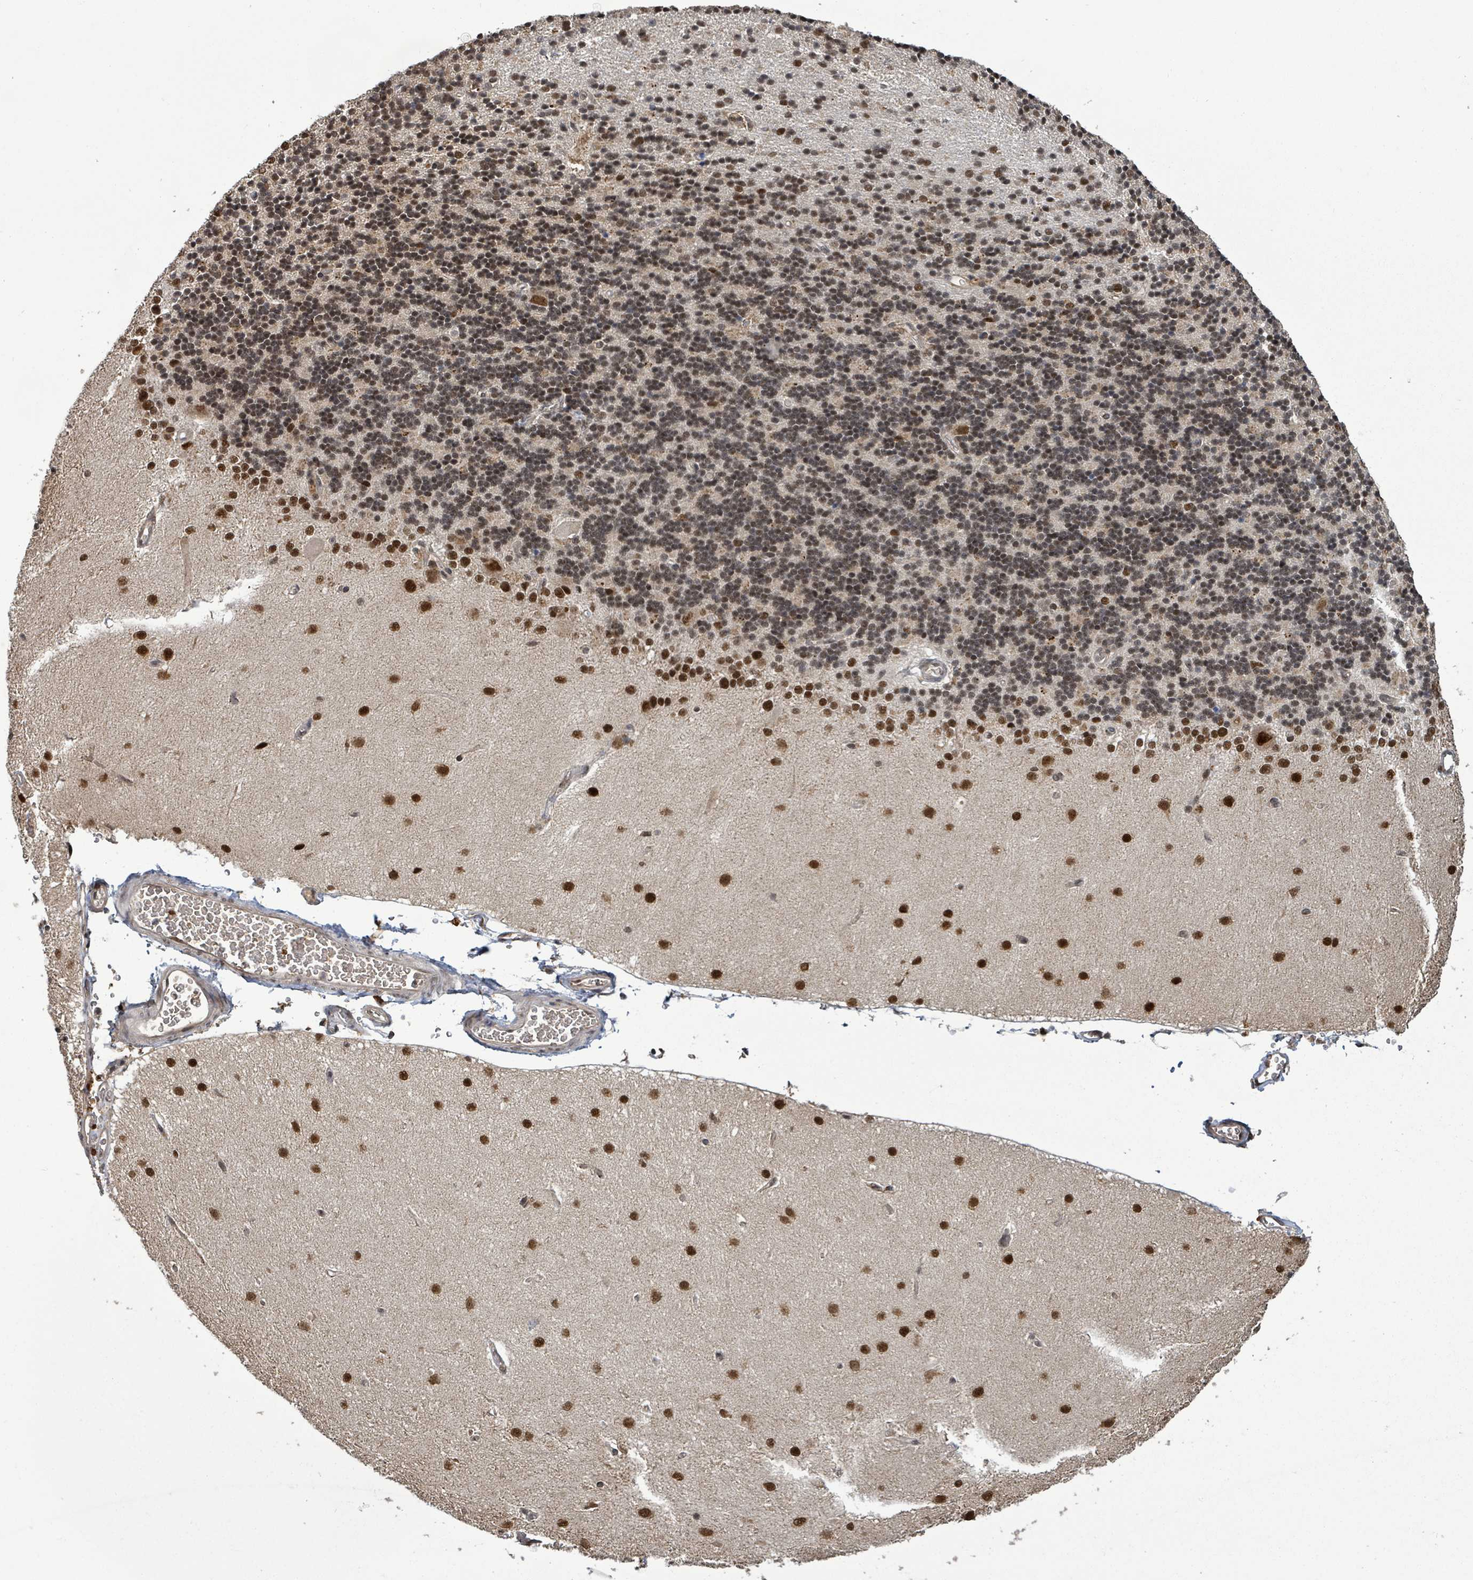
{"staining": {"intensity": "moderate", "quantity": "25%-75%", "location": "cytoplasmic/membranous,nuclear"}, "tissue": "cerebellum", "cell_type": "Cells in granular layer", "image_type": "normal", "snomed": [{"axis": "morphology", "description": "Normal tissue, NOS"}, {"axis": "topography", "description": "Cerebellum"}], "caption": "Human cerebellum stained for a protein (brown) exhibits moderate cytoplasmic/membranous,nuclear positive staining in about 25%-75% of cells in granular layer.", "gene": "PATZ1", "patient": {"sex": "female", "age": 29}}